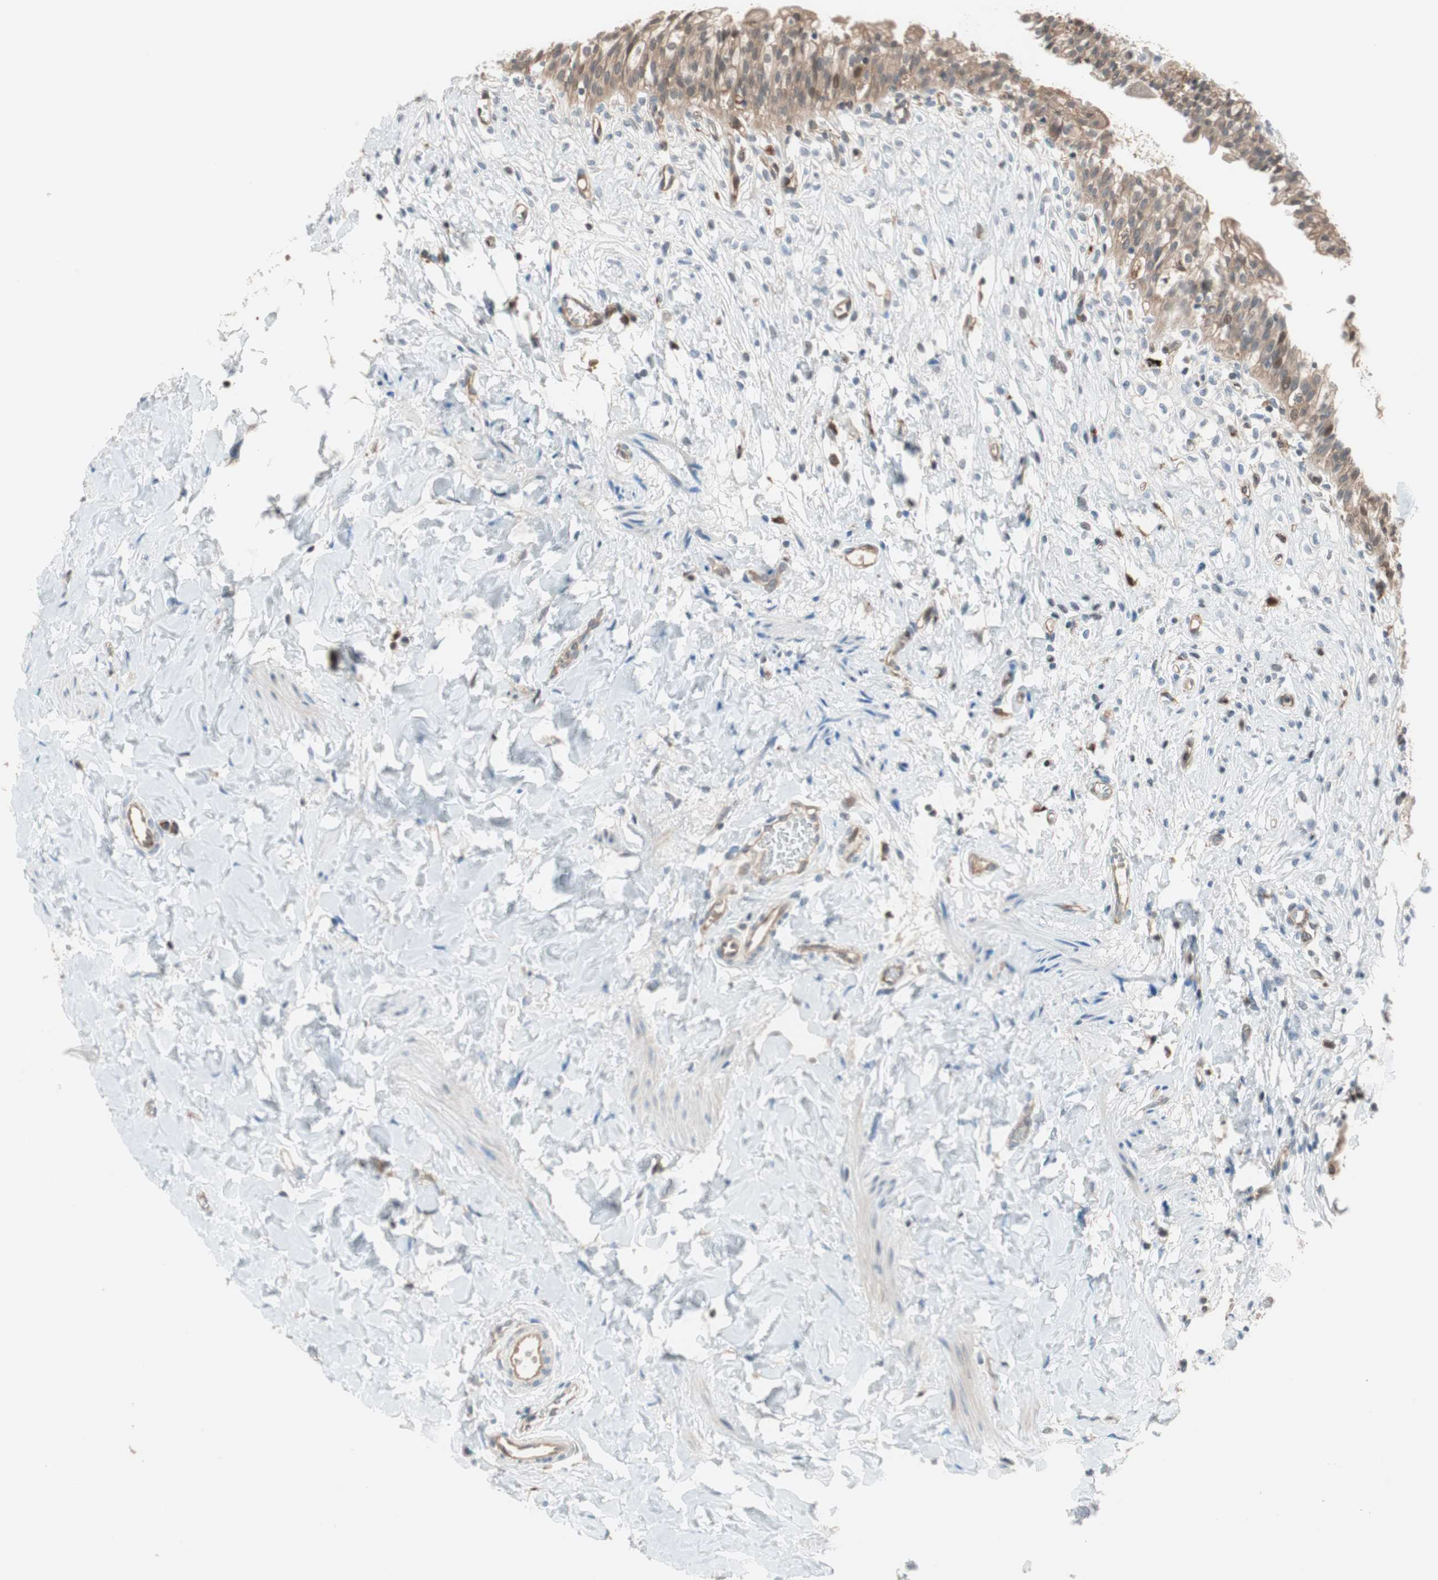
{"staining": {"intensity": "moderate", "quantity": ">75%", "location": "cytoplasmic/membranous"}, "tissue": "urinary bladder", "cell_type": "Urothelial cells", "image_type": "normal", "snomed": [{"axis": "morphology", "description": "Normal tissue, NOS"}, {"axis": "morphology", "description": "Inflammation, NOS"}, {"axis": "topography", "description": "Urinary bladder"}], "caption": "Protein staining of normal urinary bladder reveals moderate cytoplasmic/membranous positivity in approximately >75% of urothelial cells. The staining was performed using DAB (3,3'-diaminobenzidine), with brown indicating positive protein expression. Nuclei are stained blue with hematoxylin.", "gene": "P3R3URF", "patient": {"sex": "female", "age": 80}}